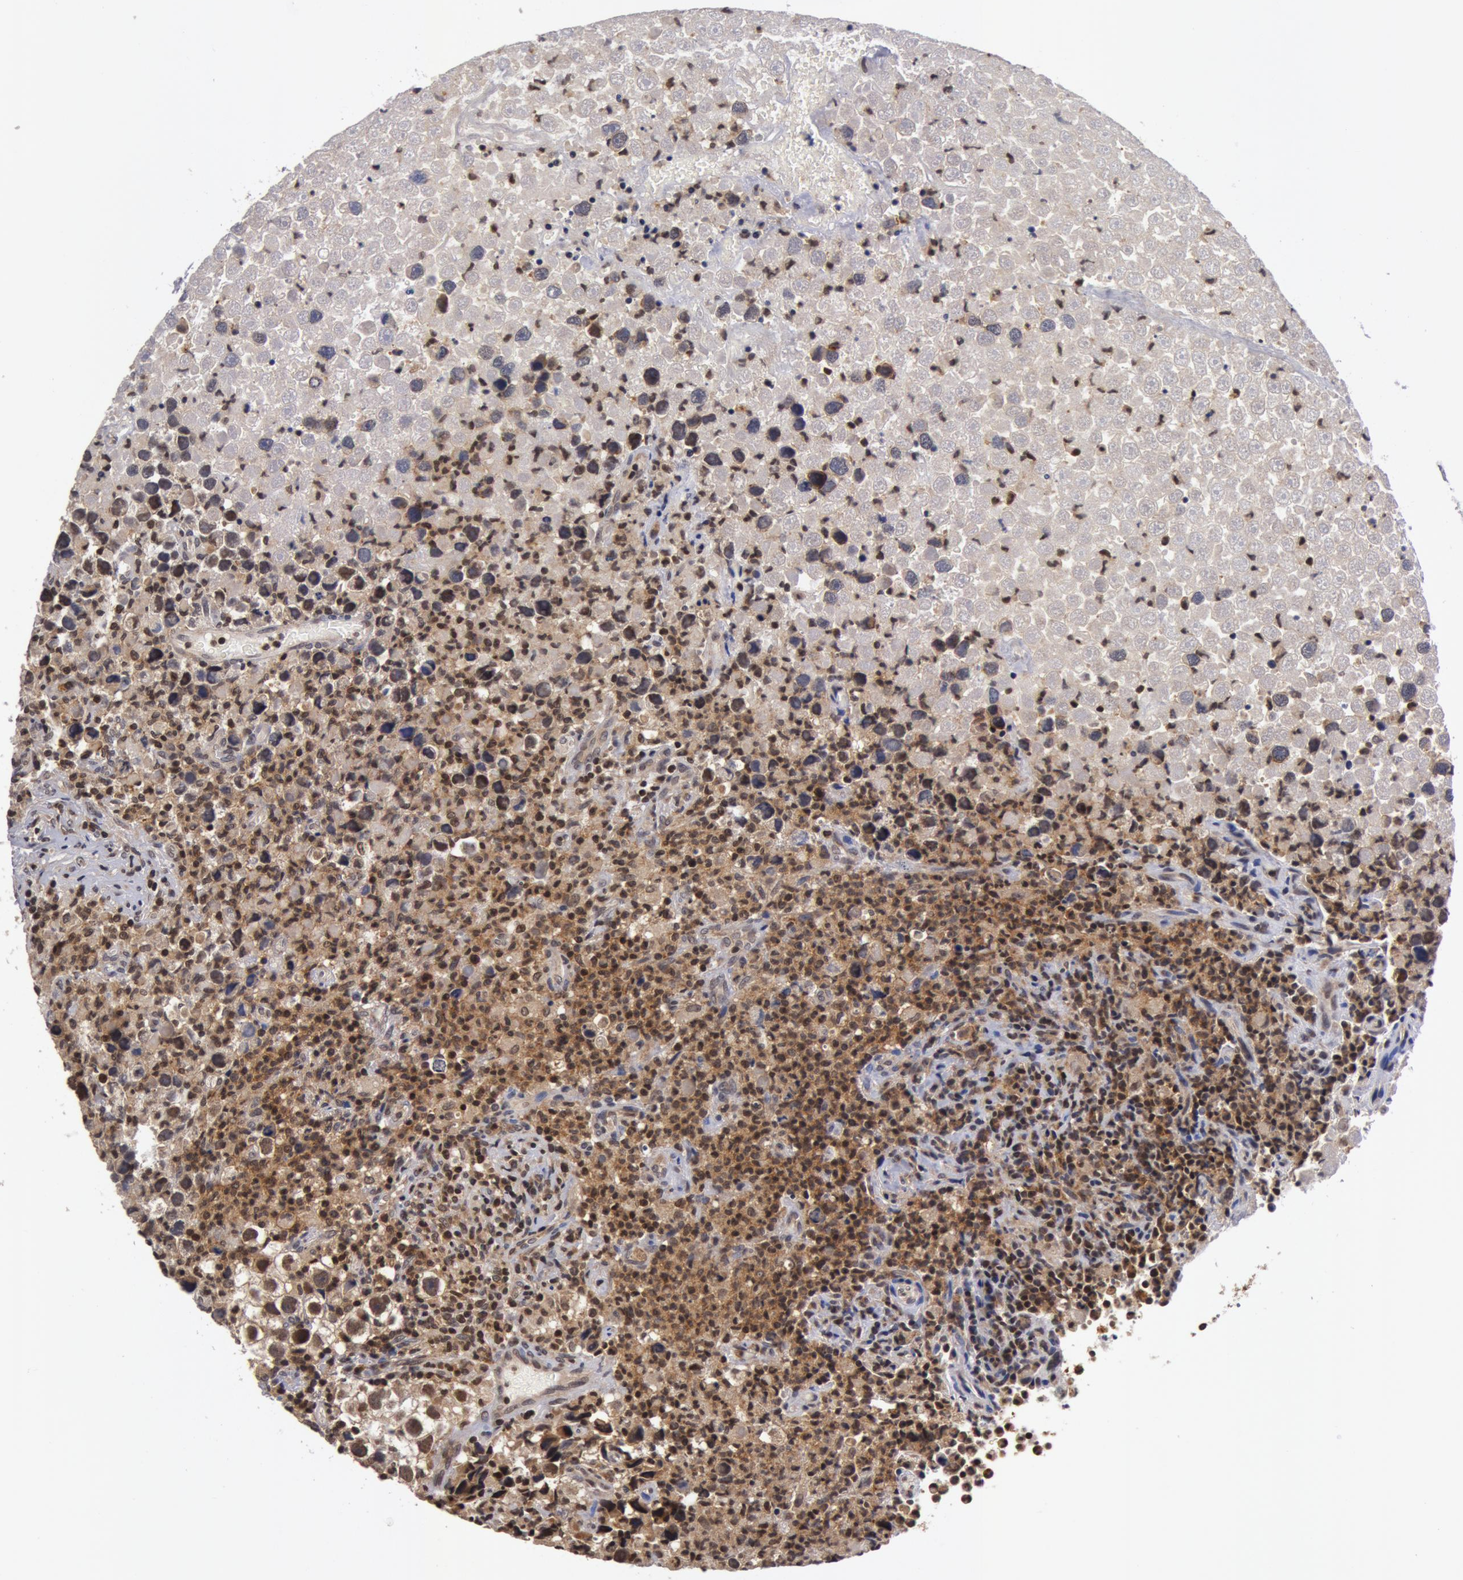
{"staining": {"intensity": "weak", "quantity": ">75%", "location": "cytoplasmic/membranous,nuclear"}, "tissue": "testis cancer", "cell_type": "Tumor cells", "image_type": "cancer", "snomed": [{"axis": "morphology", "description": "Seminoma, NOS"}, {"axis": "topography", "description": "Testis"}], "caption": "A low amount of weak cytoplasmic/membranous and nuclear positivity is identified in about >75% of tumor cells in seminoma (testis) tissue.", "gene": "ZNF350", "patient": {"sex": "male", "age": 43}}